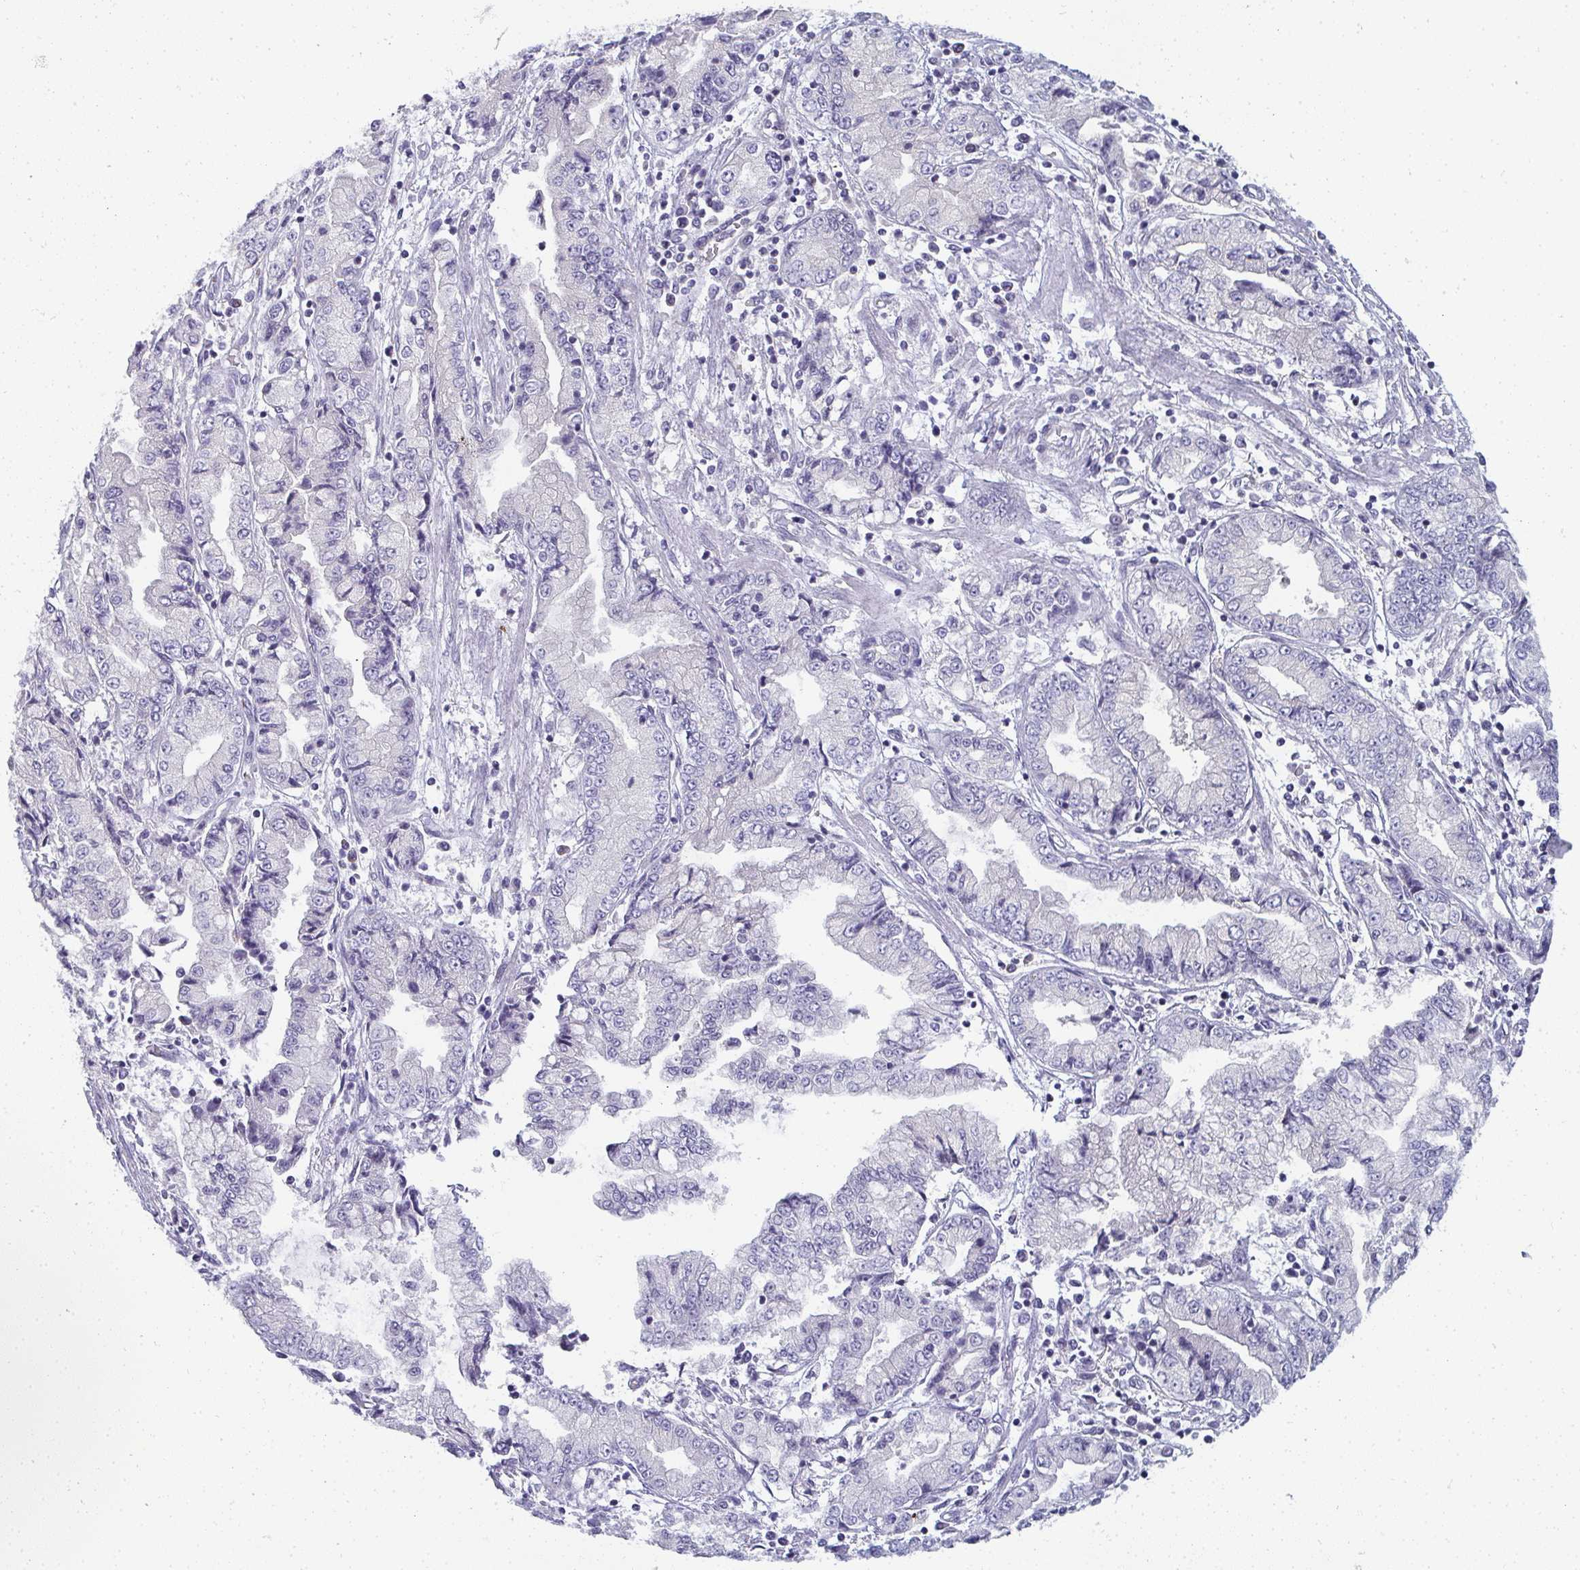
{"staining": {"intensity": "negative", "quantity": "none", "location": "none"}, "tissue": "stomach cancer", "cell_type": "Tumor cells", "image_type": "cancer", "snomed": [{"axis": "morphology", "description": "Adenocarcinoma, NOS"}, {"axis": "topography", "description": "Stomach, upper"}], "caption": "DAB (3,3'-diaminobenzidine) immunohistochemical staining of human adenocarcinoma (stomach) shows no significant staining in tumor cells.", "gene": "SHB", "patient": {"sex": "female", "age": 74}}